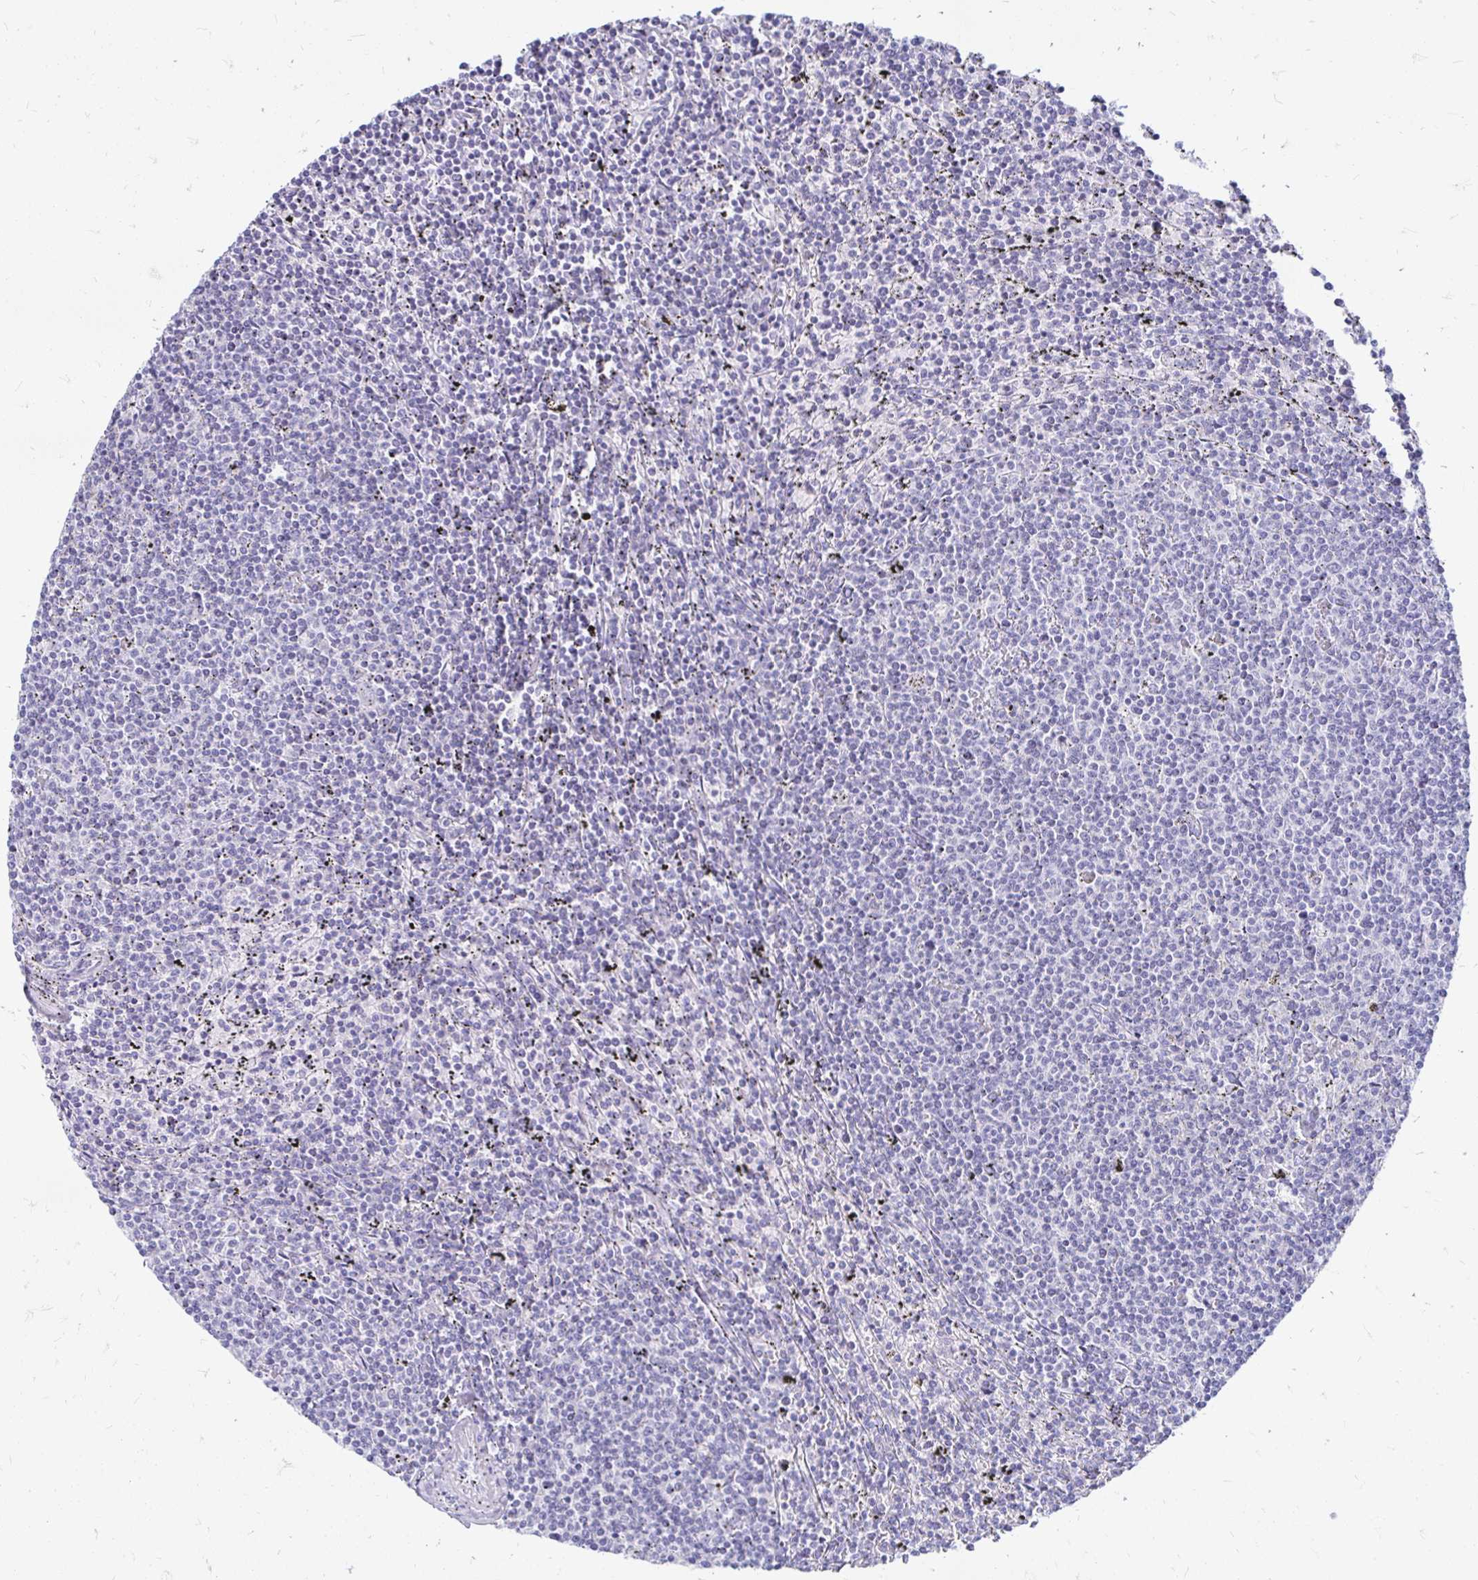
{"staining": {"intensity": "negative", "quantity": "none", "location": "none"}, "tissue": "lymphoma", "cell_type": "Tumor cells", "image_type": "cancer", "snomed": [{"axis": "morphology", "description": "Malignant lymphoma, non-Hodgkin's type, Low grade"}, {"axis": "topography", "description": "Spleen"}], "caption": "The IHC photomicrograph has no significant staining in tumor cells of low-grade malignant lymphoma, non-Hodgkin's type tissue.", "gene": "PEG10", "patient": {"sex": "female", "age": 50}}